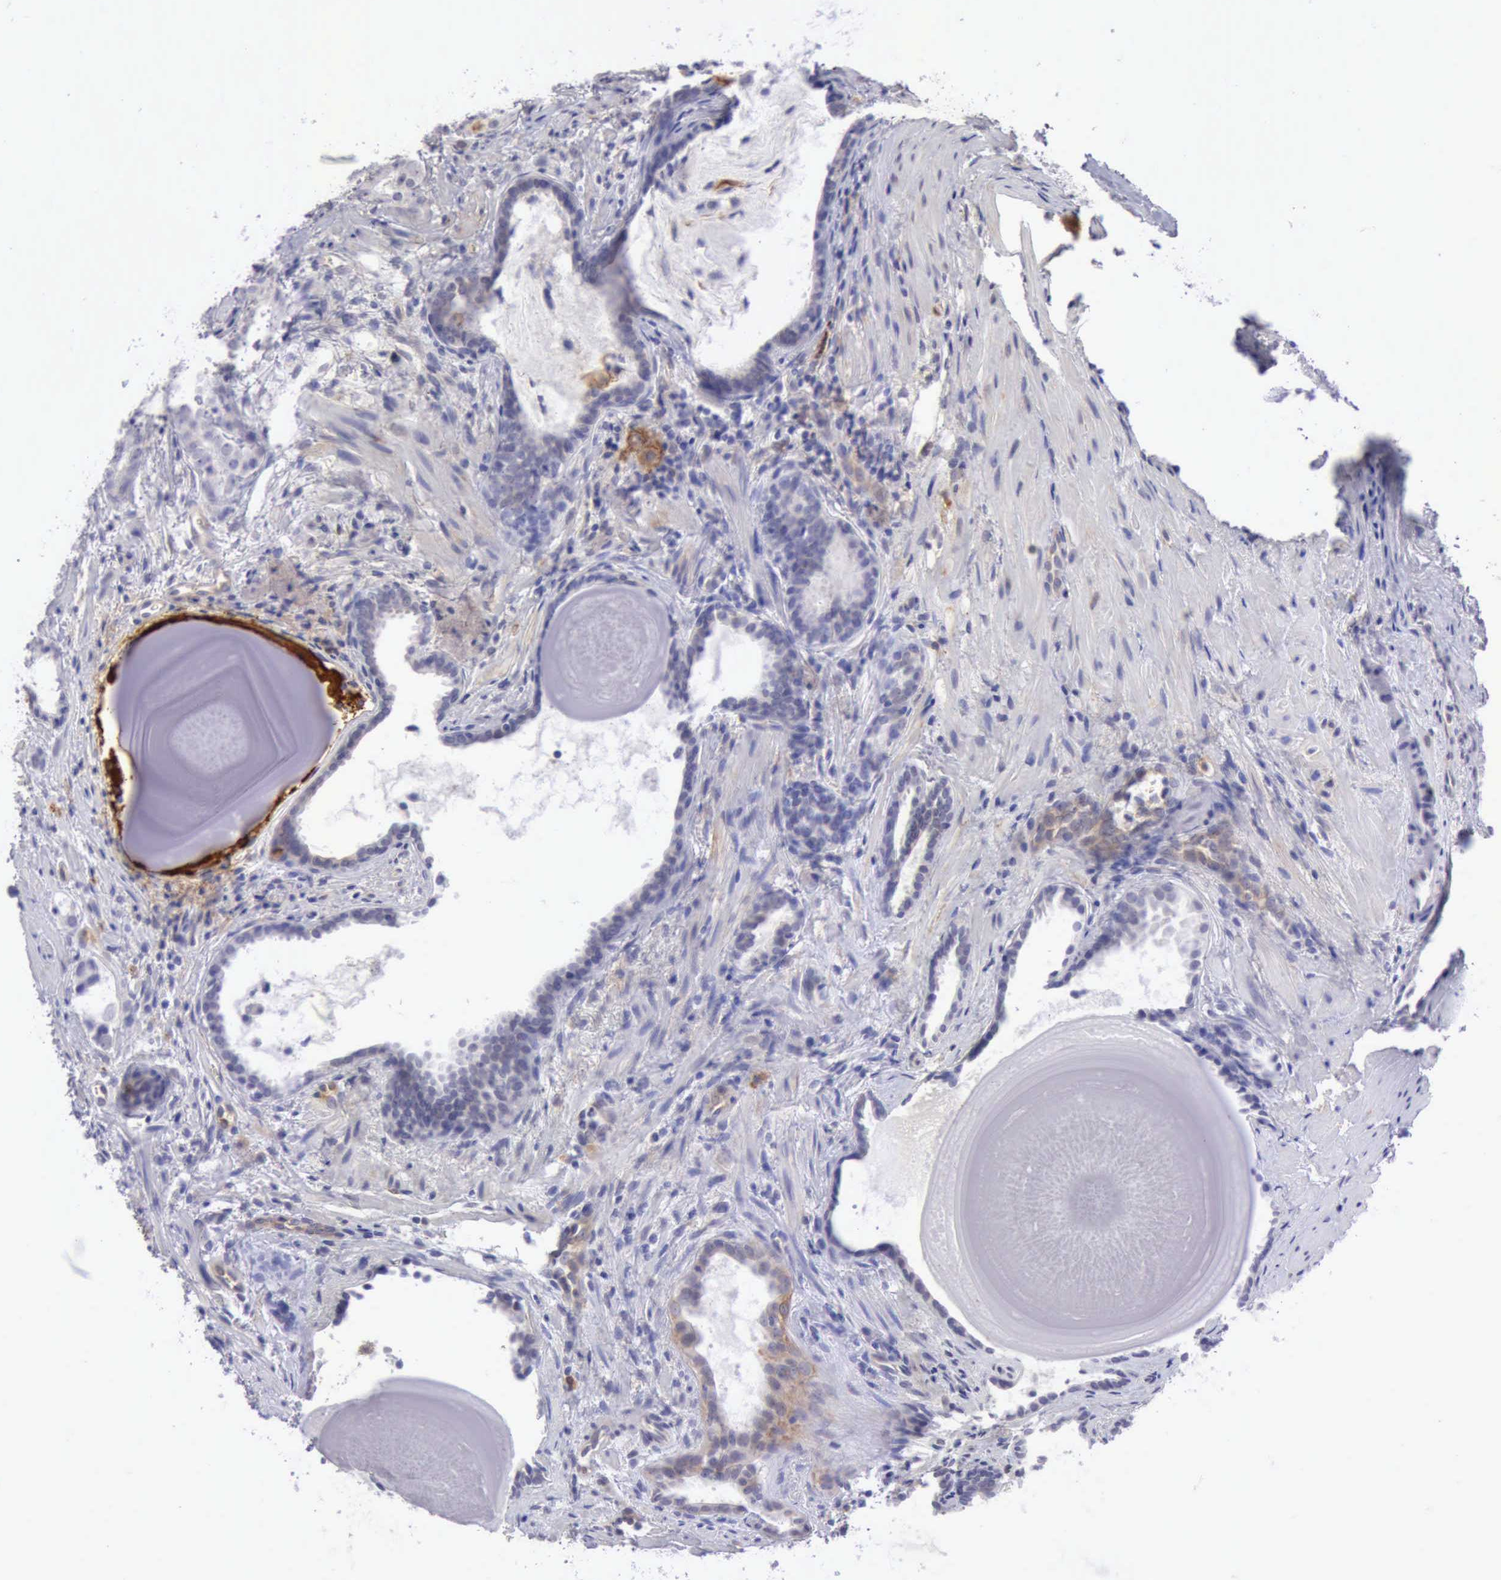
{"staining": {"intensity": "negative", "quantity": "none", "location": "none"}, "tissue": "prostate cancer", "cell_type": "Tumor cells", "image_type": "cancer", "snomed": [{"axis": "morphology", "description": "Adenocarcinoma, Medium grade"}, {"axis": "topography", "description": "Prostate"}], "caption": "Immunohistochemistry of adenocarcinoma (medium-grade) (prostate) demonstrates no staining in tumor cells.", "gene": "TFRC", "patient": {"sex": "male", "age": 64}}